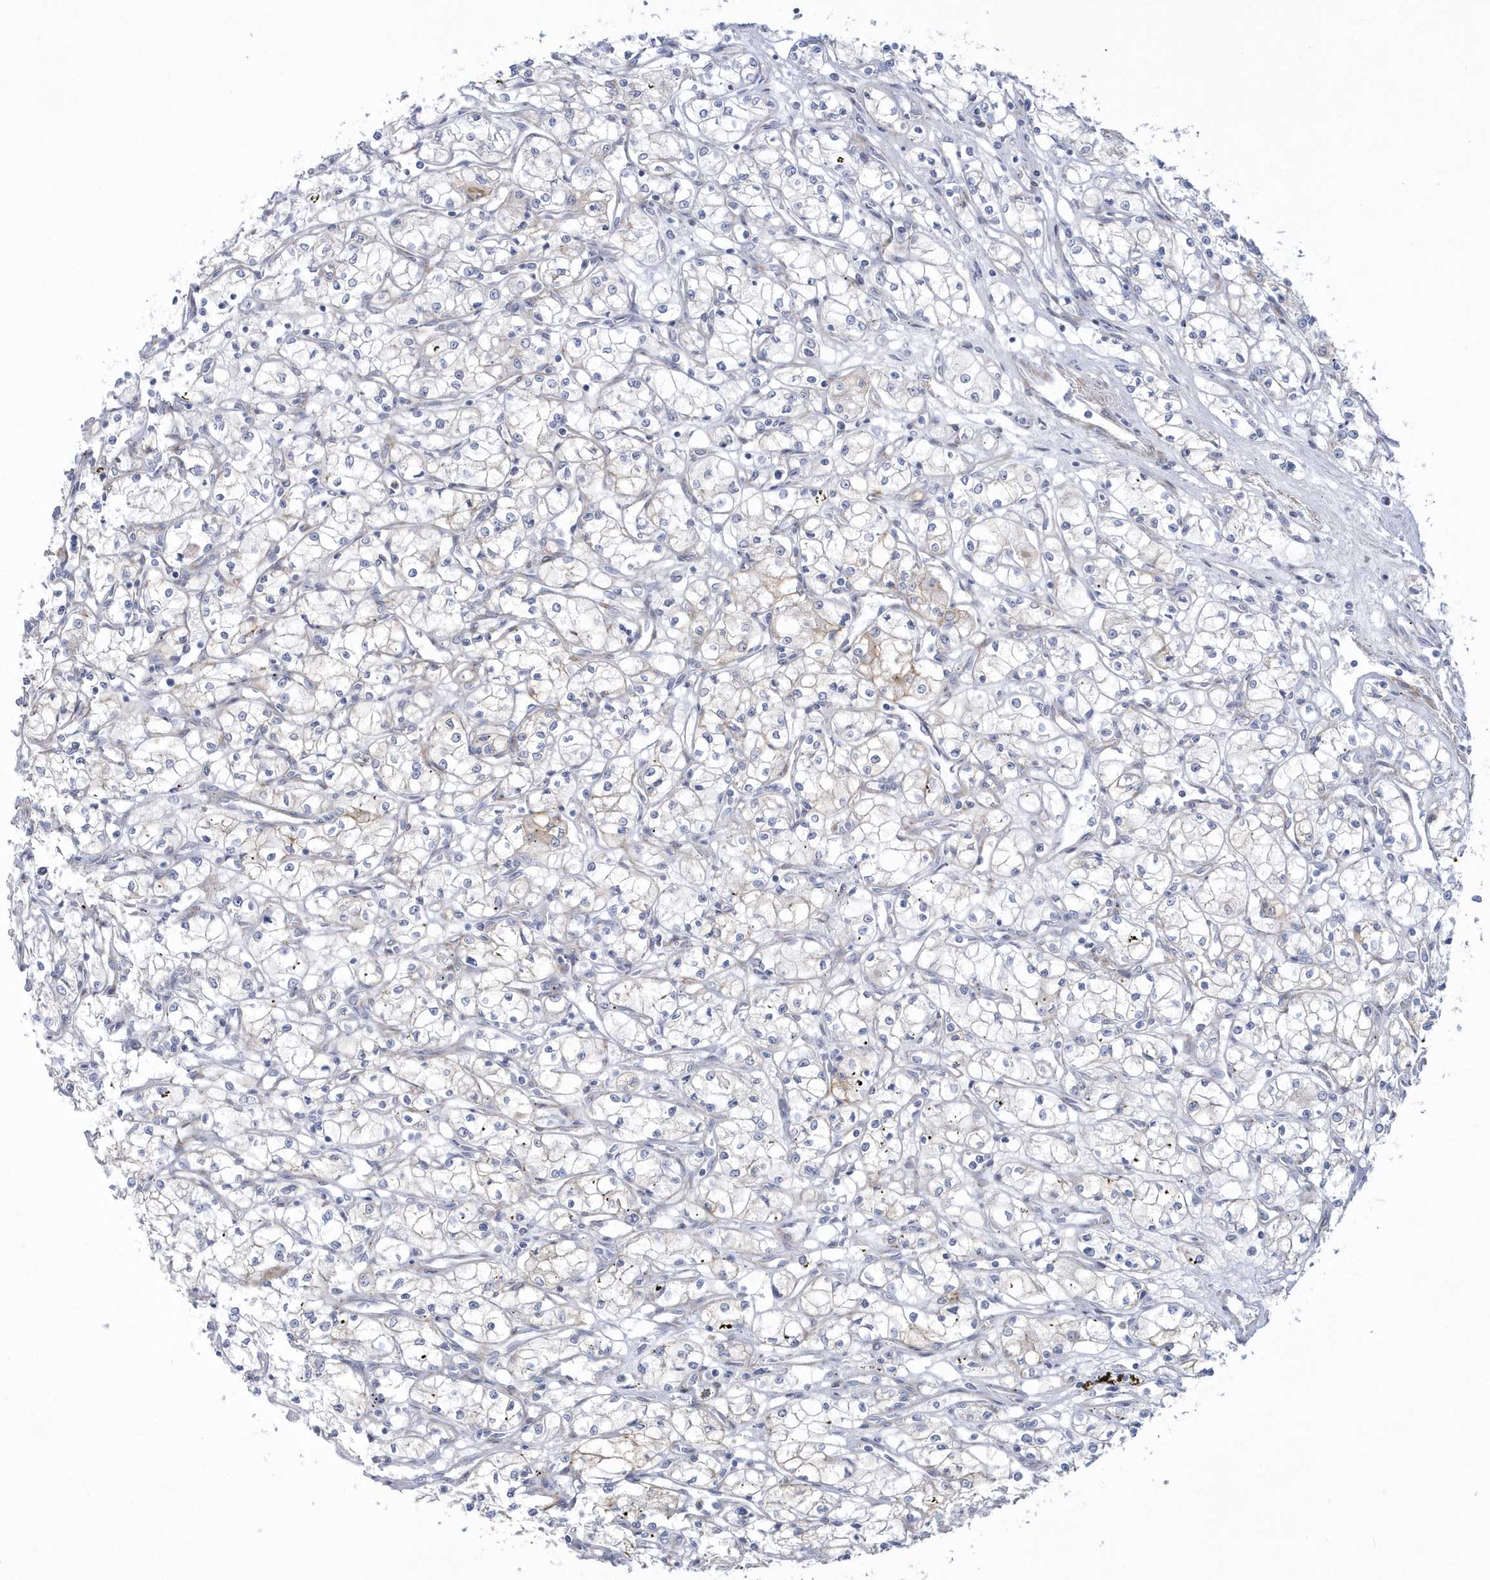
{"staining": {"intensity": "weak", "quantity": "<25%", "location": "cytoplasmic/membranous"}, "tissue": "renal cancer", "cell_type": "Tumor cells", "image_type": "cancer", "snomed": [{"axis": "morphology", "description": "Adenocarcinoma, NOS"}, {"axis": "topography", "description": "Kidney"}], "caption": "Human adenocarcinoma (renal) stained for a protein using immunohistochemistry displays no expression in tumor cells.", "gene": "WDR27", "patient": {"sex": "male", "age": 59}}